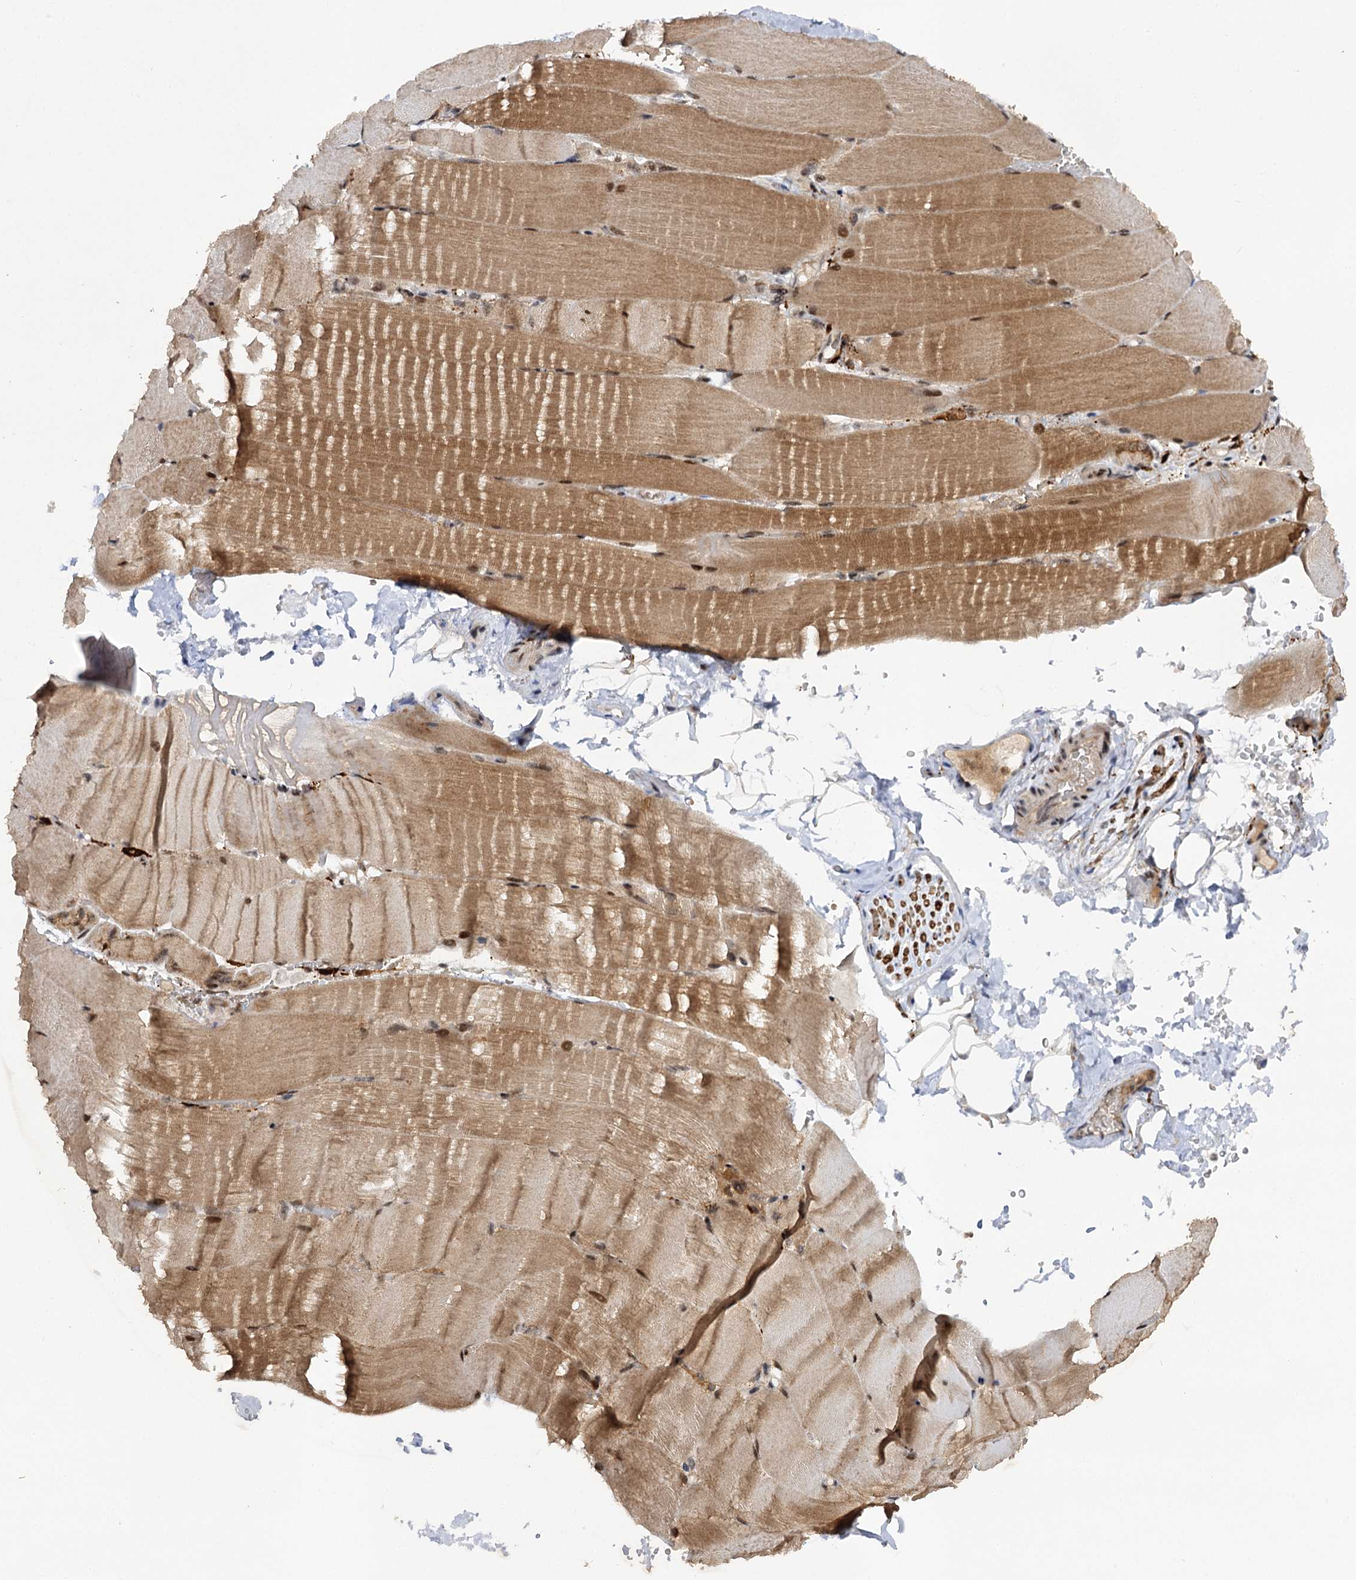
{"staining": {"intensity": "moderate", "quantity": ">75%", "location": "cytoplasmic/membranous,nuclear"}, "tissue": "skeletal muscle", "cell_type": "Myocytes", "image_type": "normal", "snomed": [{"axis": "morphology", "description": "Normal tissue, NOS"}, {"axis": "topography", "description": "Skeletal muscle"}, {"axis": "topography", "description": "Parathyroid gland"}], "caption": "Brown immunohistochemical staining in unremarkable human skeletal muscle displays moderate cytoplasmic/membranous,nuclear staining in approximately >75% of myocytes. The protein is shown in brown color, while the nuclei are stained blue.", "gene": "BUD13", "patient": {"sex": "female", "age": 37}}